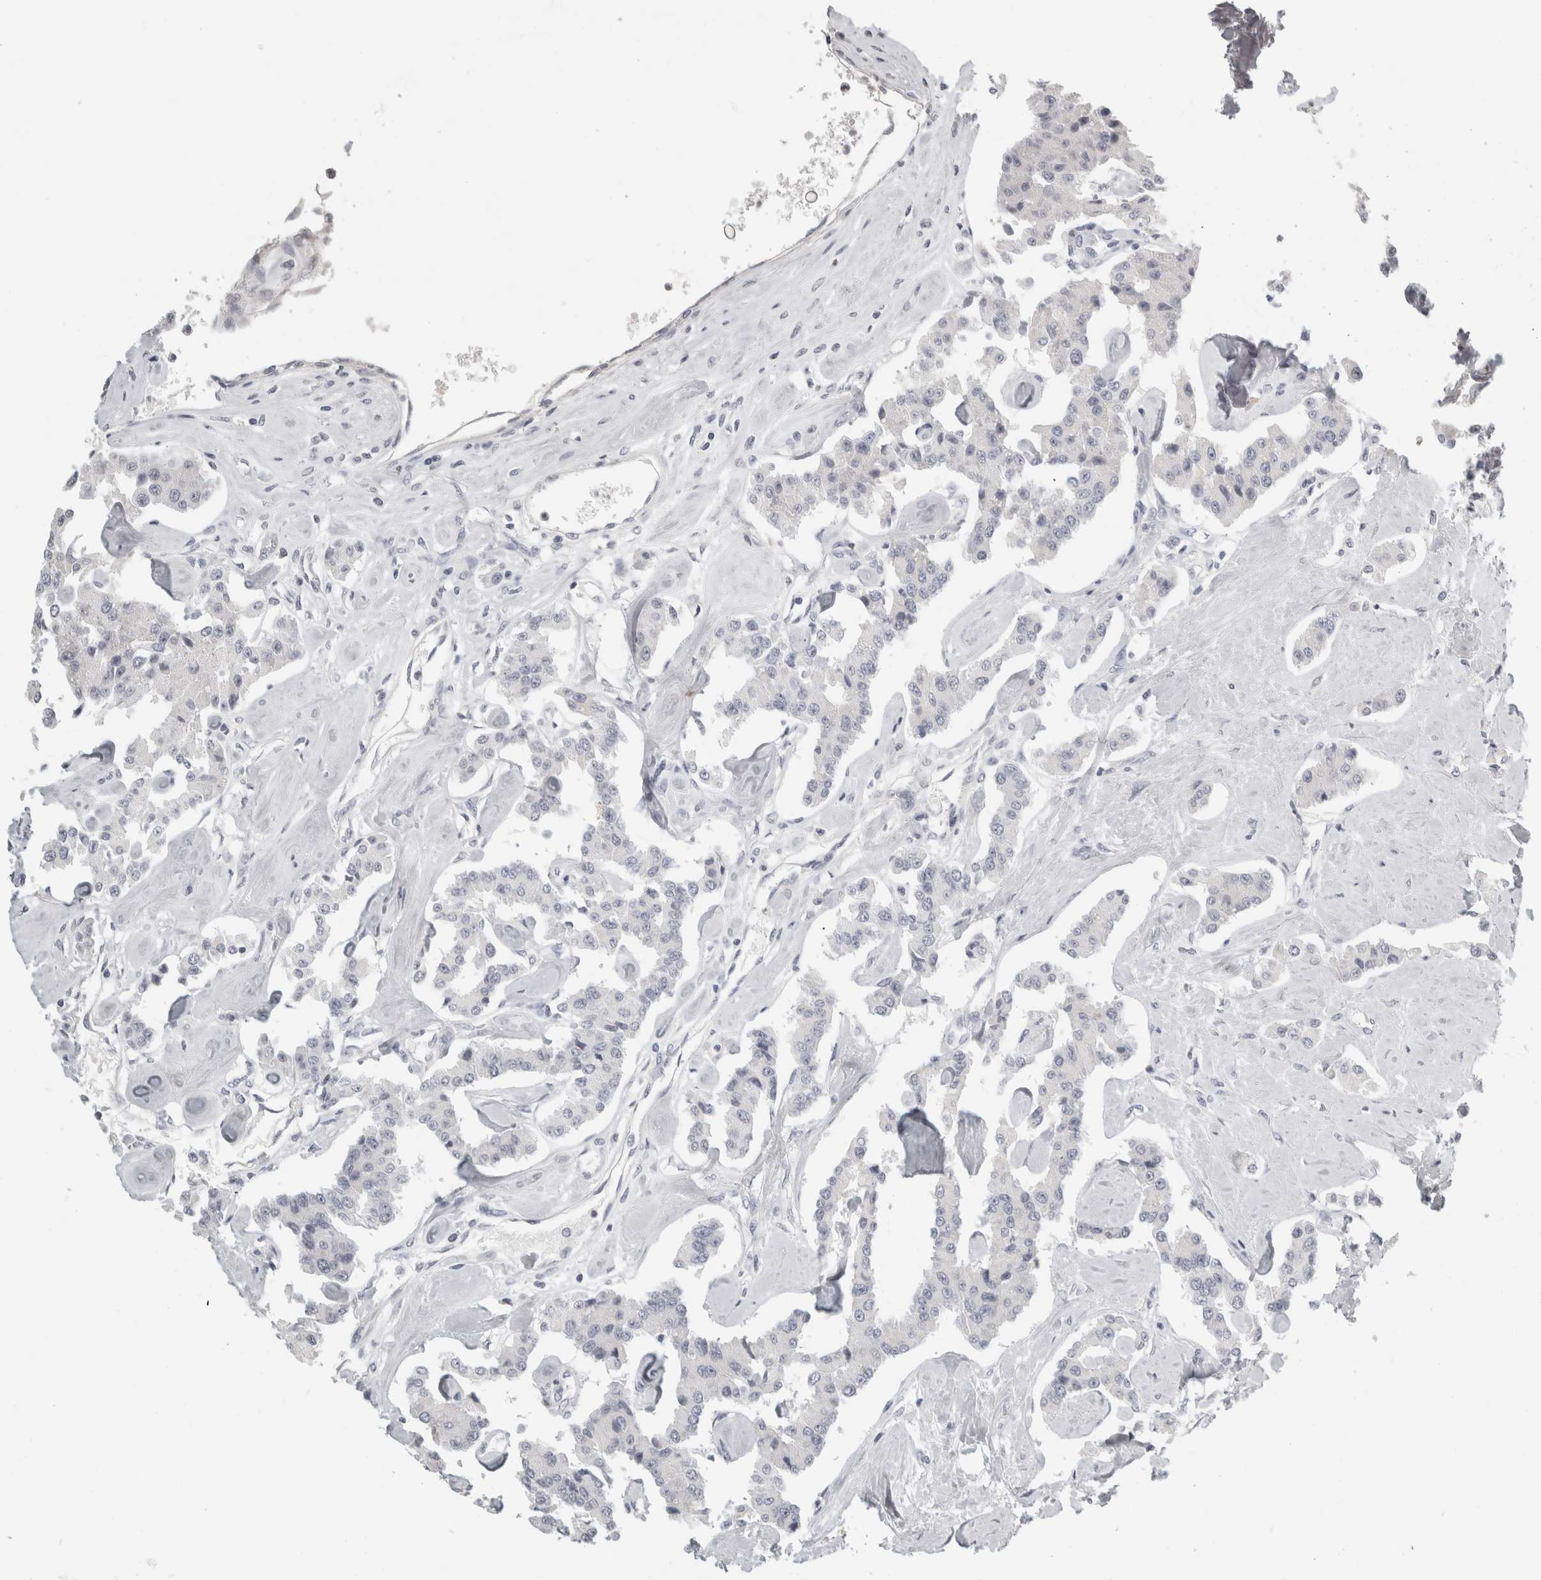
{"staining": {"intensity": "negative", "quantity": "none", "location": "none"}, "tissue": "carcinoid", "cell_type": "Tumor cells", "image_type": "cancer", "snomed": [{"axis": "morphology", "description": "Carcinoid, malignant, NOS"}, {"axis": "topography", "description": "Pancreas"}], "caption": "Tumor cells are negative for protein expression in human carcinoid (malignant).", "gene": "FBLIM1", "patient": {"sex": "male", "age": 41}}